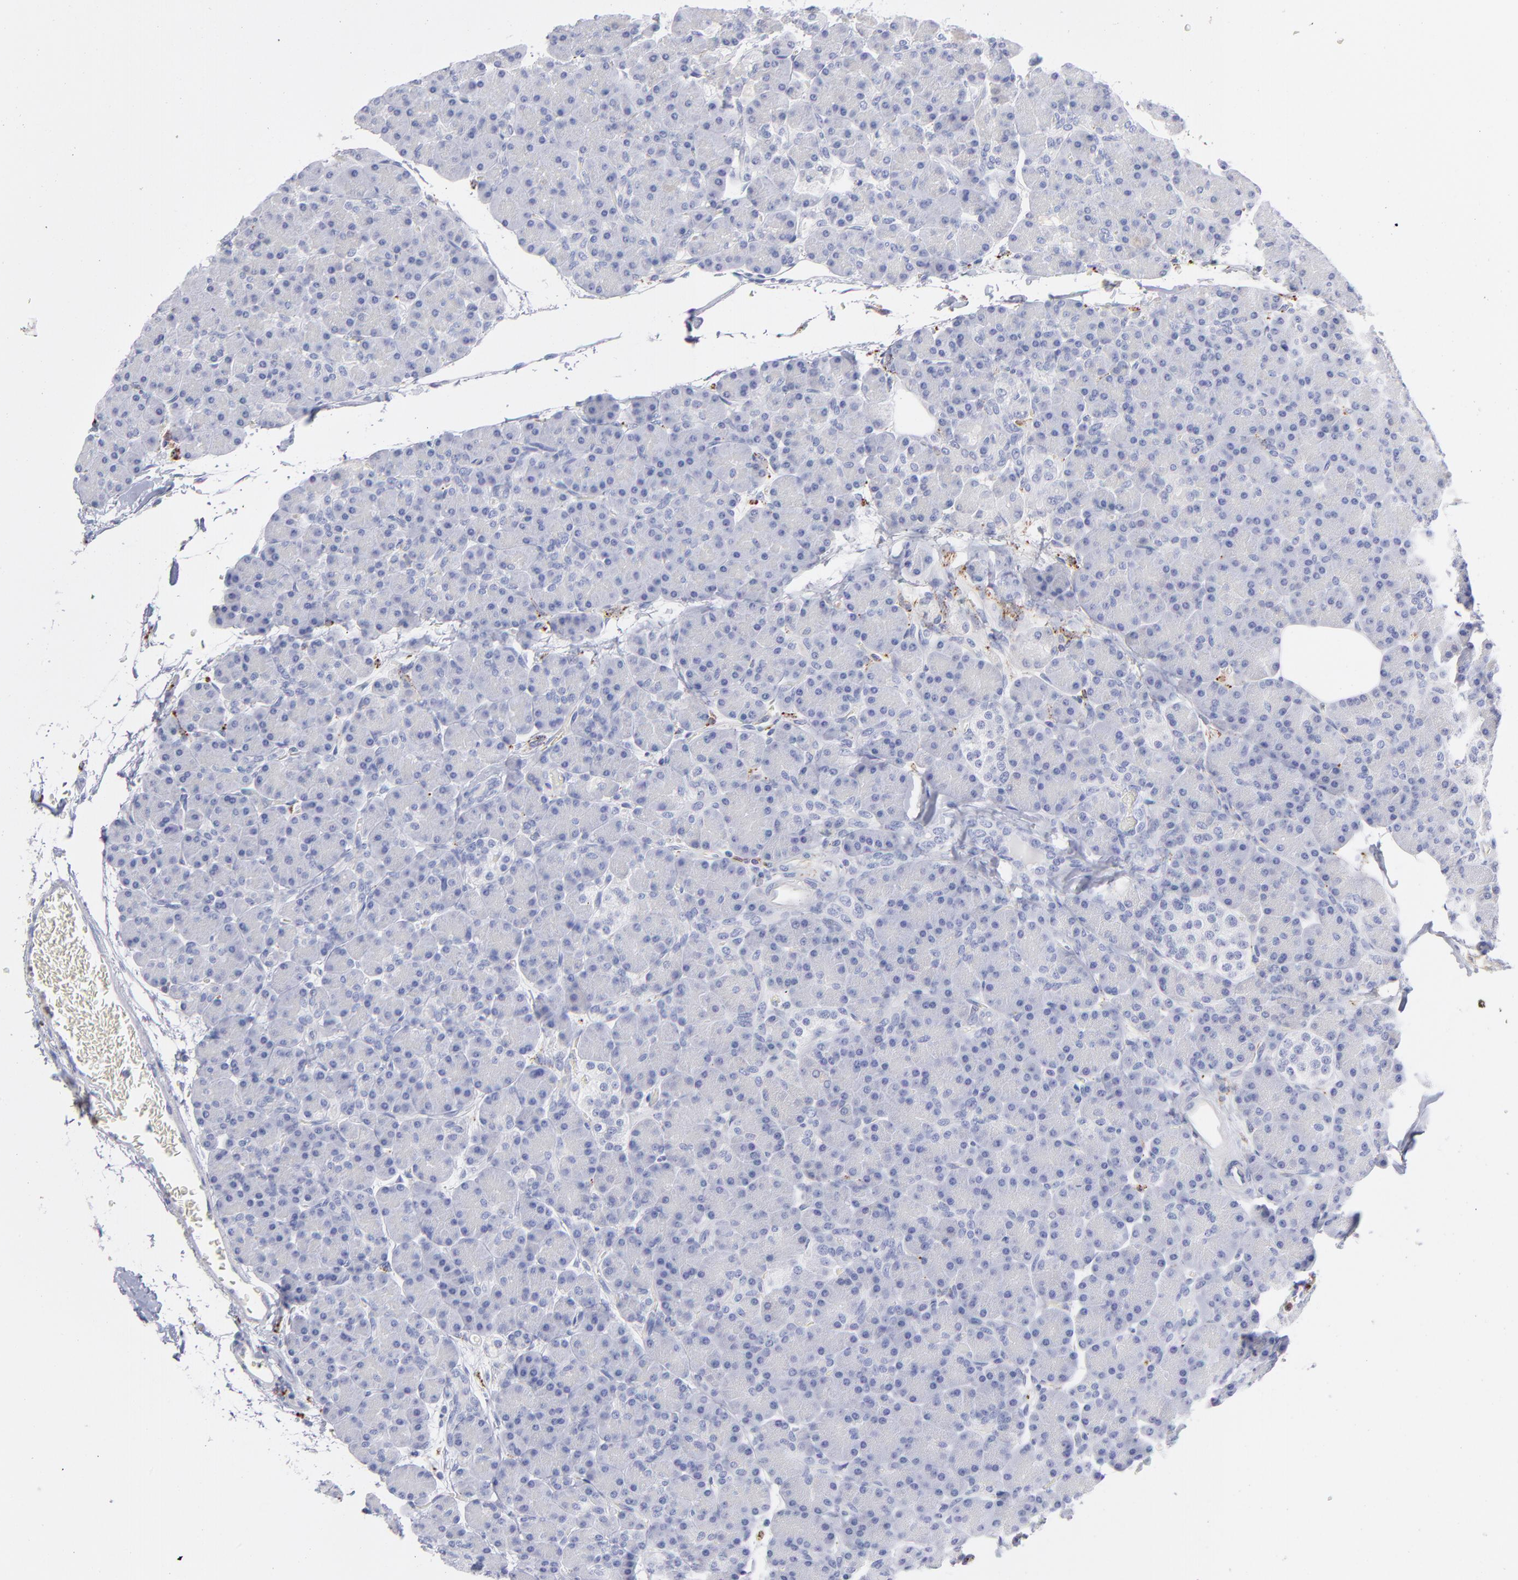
{"staining": {"intensity": "negative", "quantity": "none", "location": "none"}, "tissue": "pancreas", "cell_type": "Exocrine glandular cells", "image_type": "normal", "snomed": [{"axis": "morphology", "description": "Normal tissue, NOS"}, {"axis": "topography", "description": "Pancreas"}], "caption": "Immunohistochemistry (IHC) of unremarkable pancreas demonstrates no expression in exocrine glandular cells.", "gene": "HP", "patient": {"sex": "female", "age": 43}}